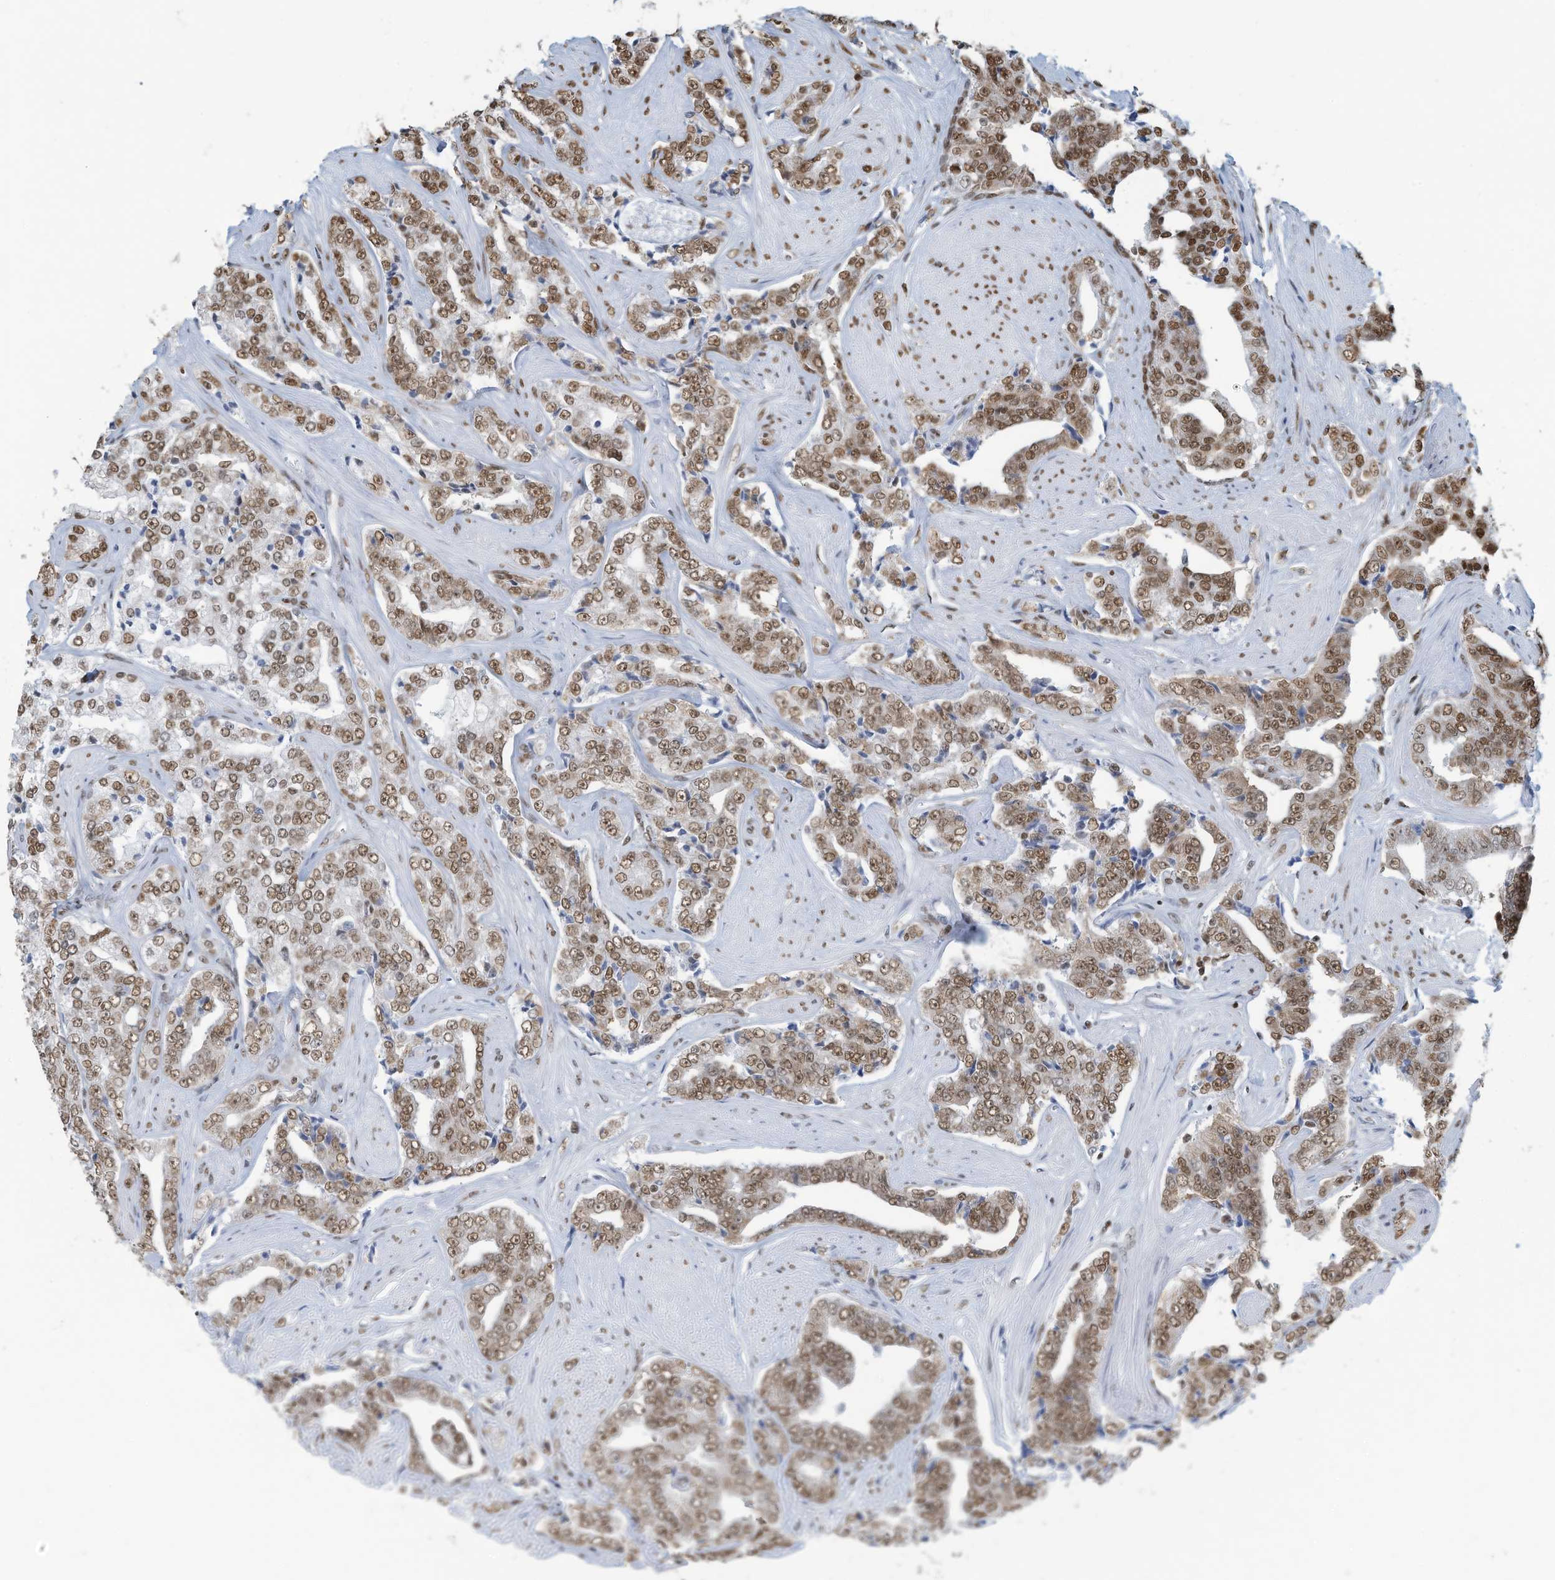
{"staining": {"intensity": "moderate", "quantity": ">75%", "location": "nuclear"}, "tissue": "prostate cancer", "cell_type": "Tumor cells", "image_type": "cancer", "snomed": [{"axis": "morphology", "description": "Adenocarcinoma, High grade"}, {"axis": "topography", "description": "Prostate"}], "caption": "A micrograph showing moderate nuclear expression in about >75% of tumor cells in high-grade adenocarcinoma (prostate), as visualized by brown immunohistochemical staining.", "gene": "SARNP", "patient": {"sex": "male", "age": 71}}